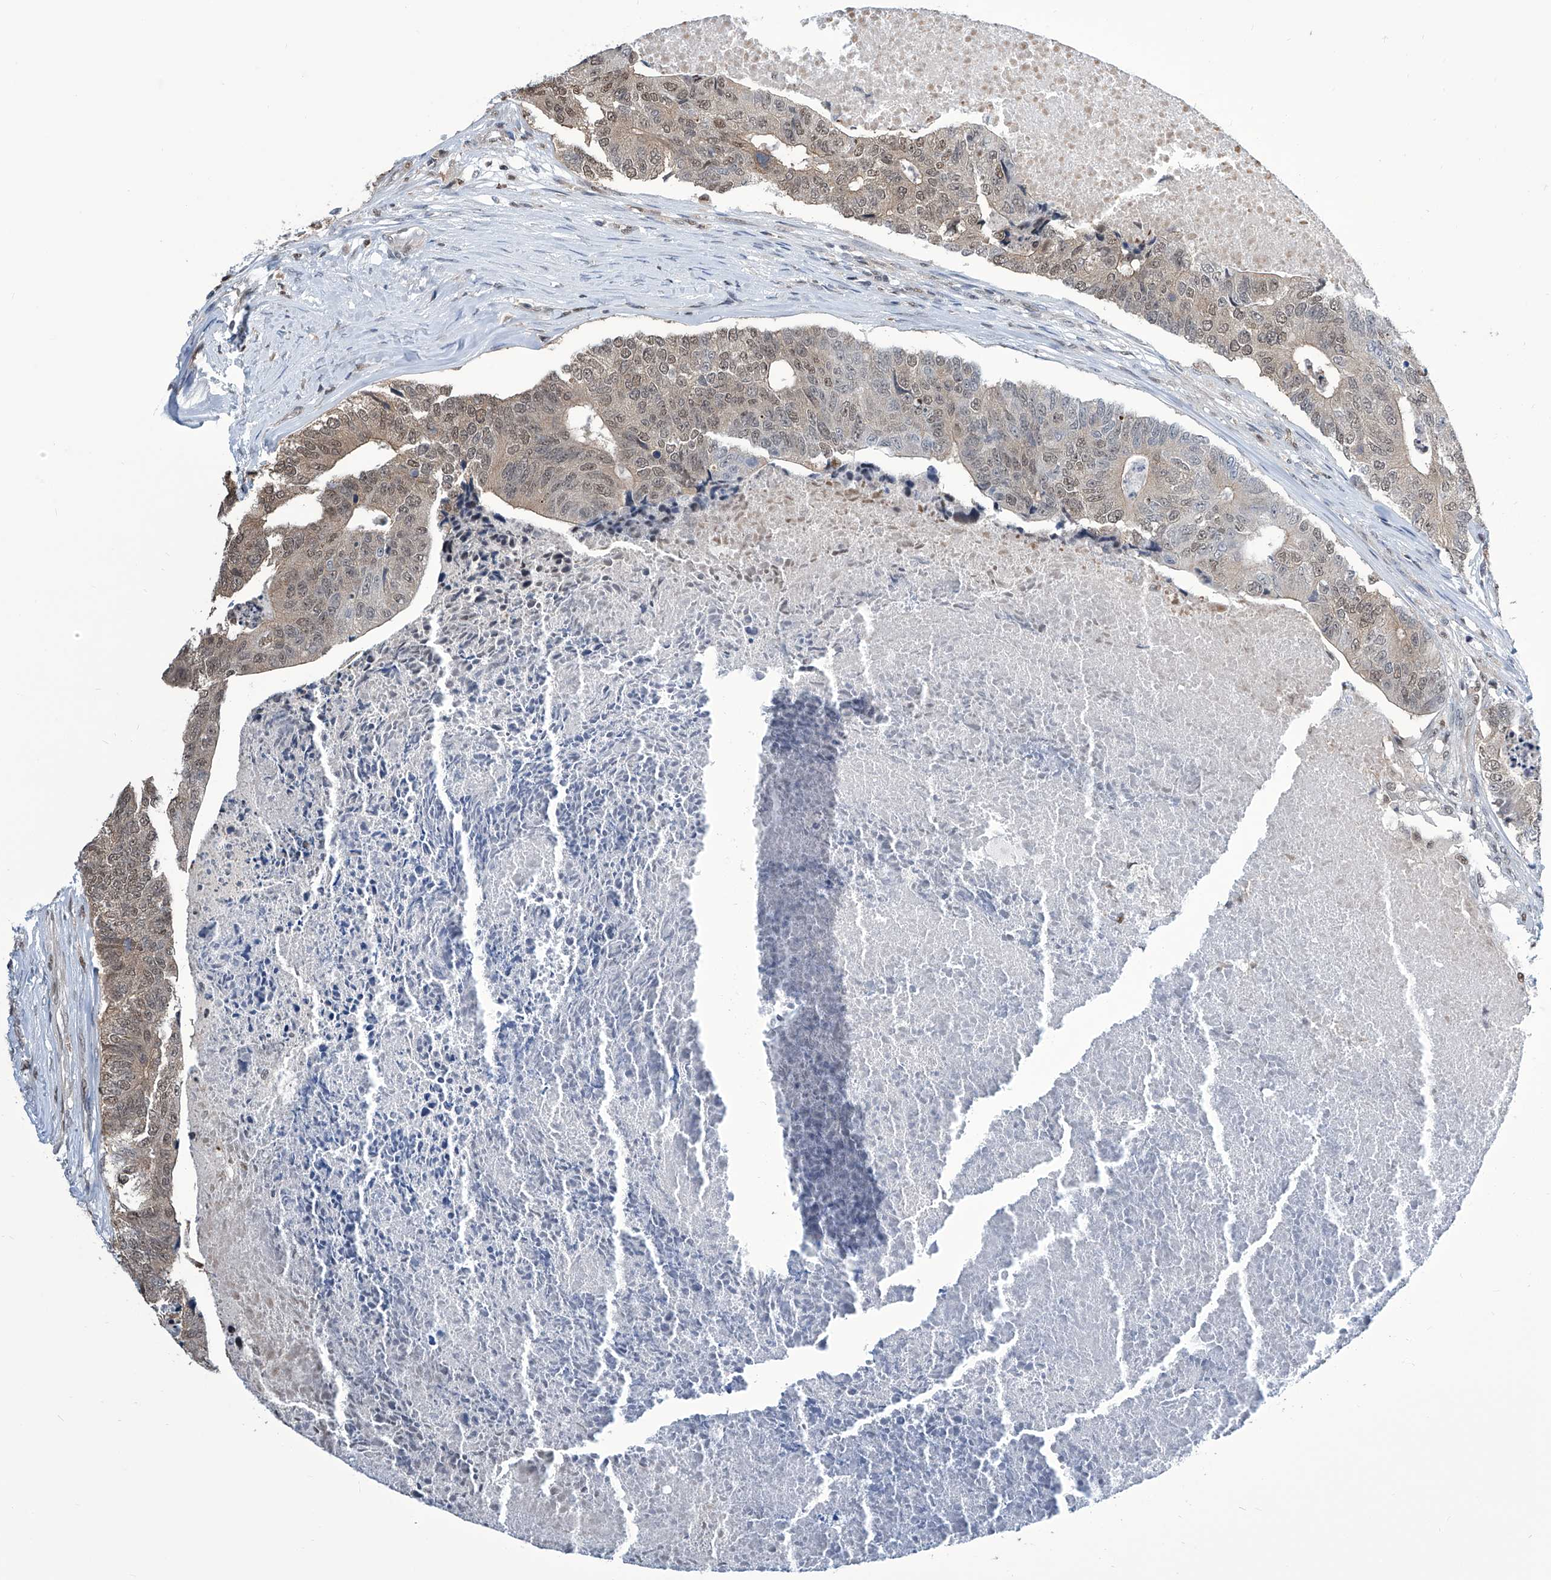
{"staining": {"intensity": "moderate", "quantity": "25%-75%", "location": "nuclear"}, "tissue": "colorectal cancer", "cell_type": "Tumor cells", "image_type": "cancer", "snomed": [{"axis": "morphology", "description": "Adenocarcinoma, NOS"}, {"axis": "topography", "description": "Colon"}], "caption": "This image reveals immunohistochemistry (IHC) staining of human adenocarcinoma (colorectal), with medium moderate nuclear staining in approximately 25%-75% of tumor cells.", "gene": "SREBF2", "patient": {"sex": "female", "age": 67}}